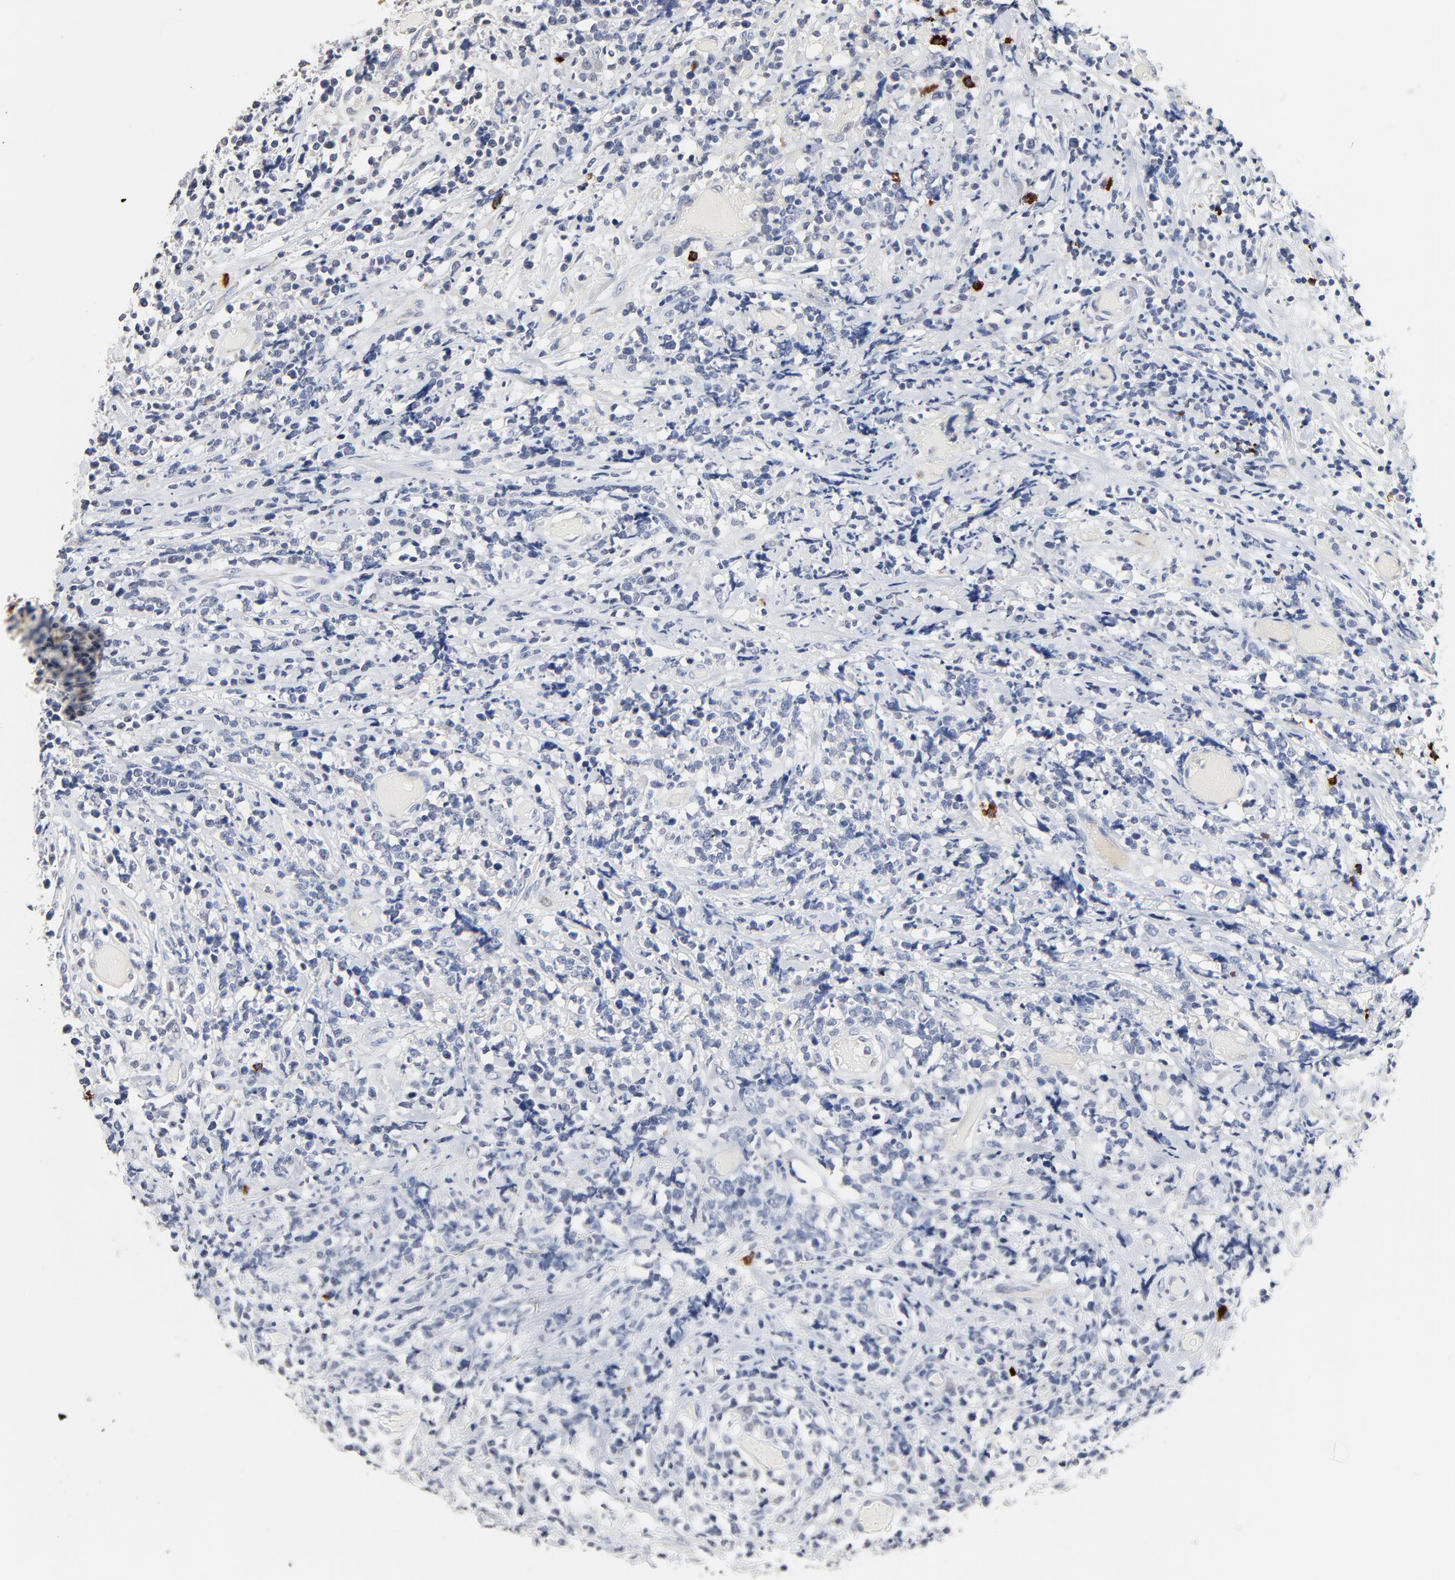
{"staining": {"intensity": "negative", "quantity": "none", "location": "none"}, "tissue": "lymphoma", "cell_type": "Tumor cells", "image_type": "cancer", "snomed": [{"axis": "morphology", "description": "Malignant lymphoma, non-Hodgkin's type, High grade"}, {"axis": "topography", "description": "Colon"}], "caption": "This is a photomicrograph of immunohistochemistry (IHC) staining of high-grade malignant lymphoma, non-Hodgkin's type, which shows no expression in tumor cells.", "gene": "FBXL5", "patient": {"sex": "male", "age": 82}}